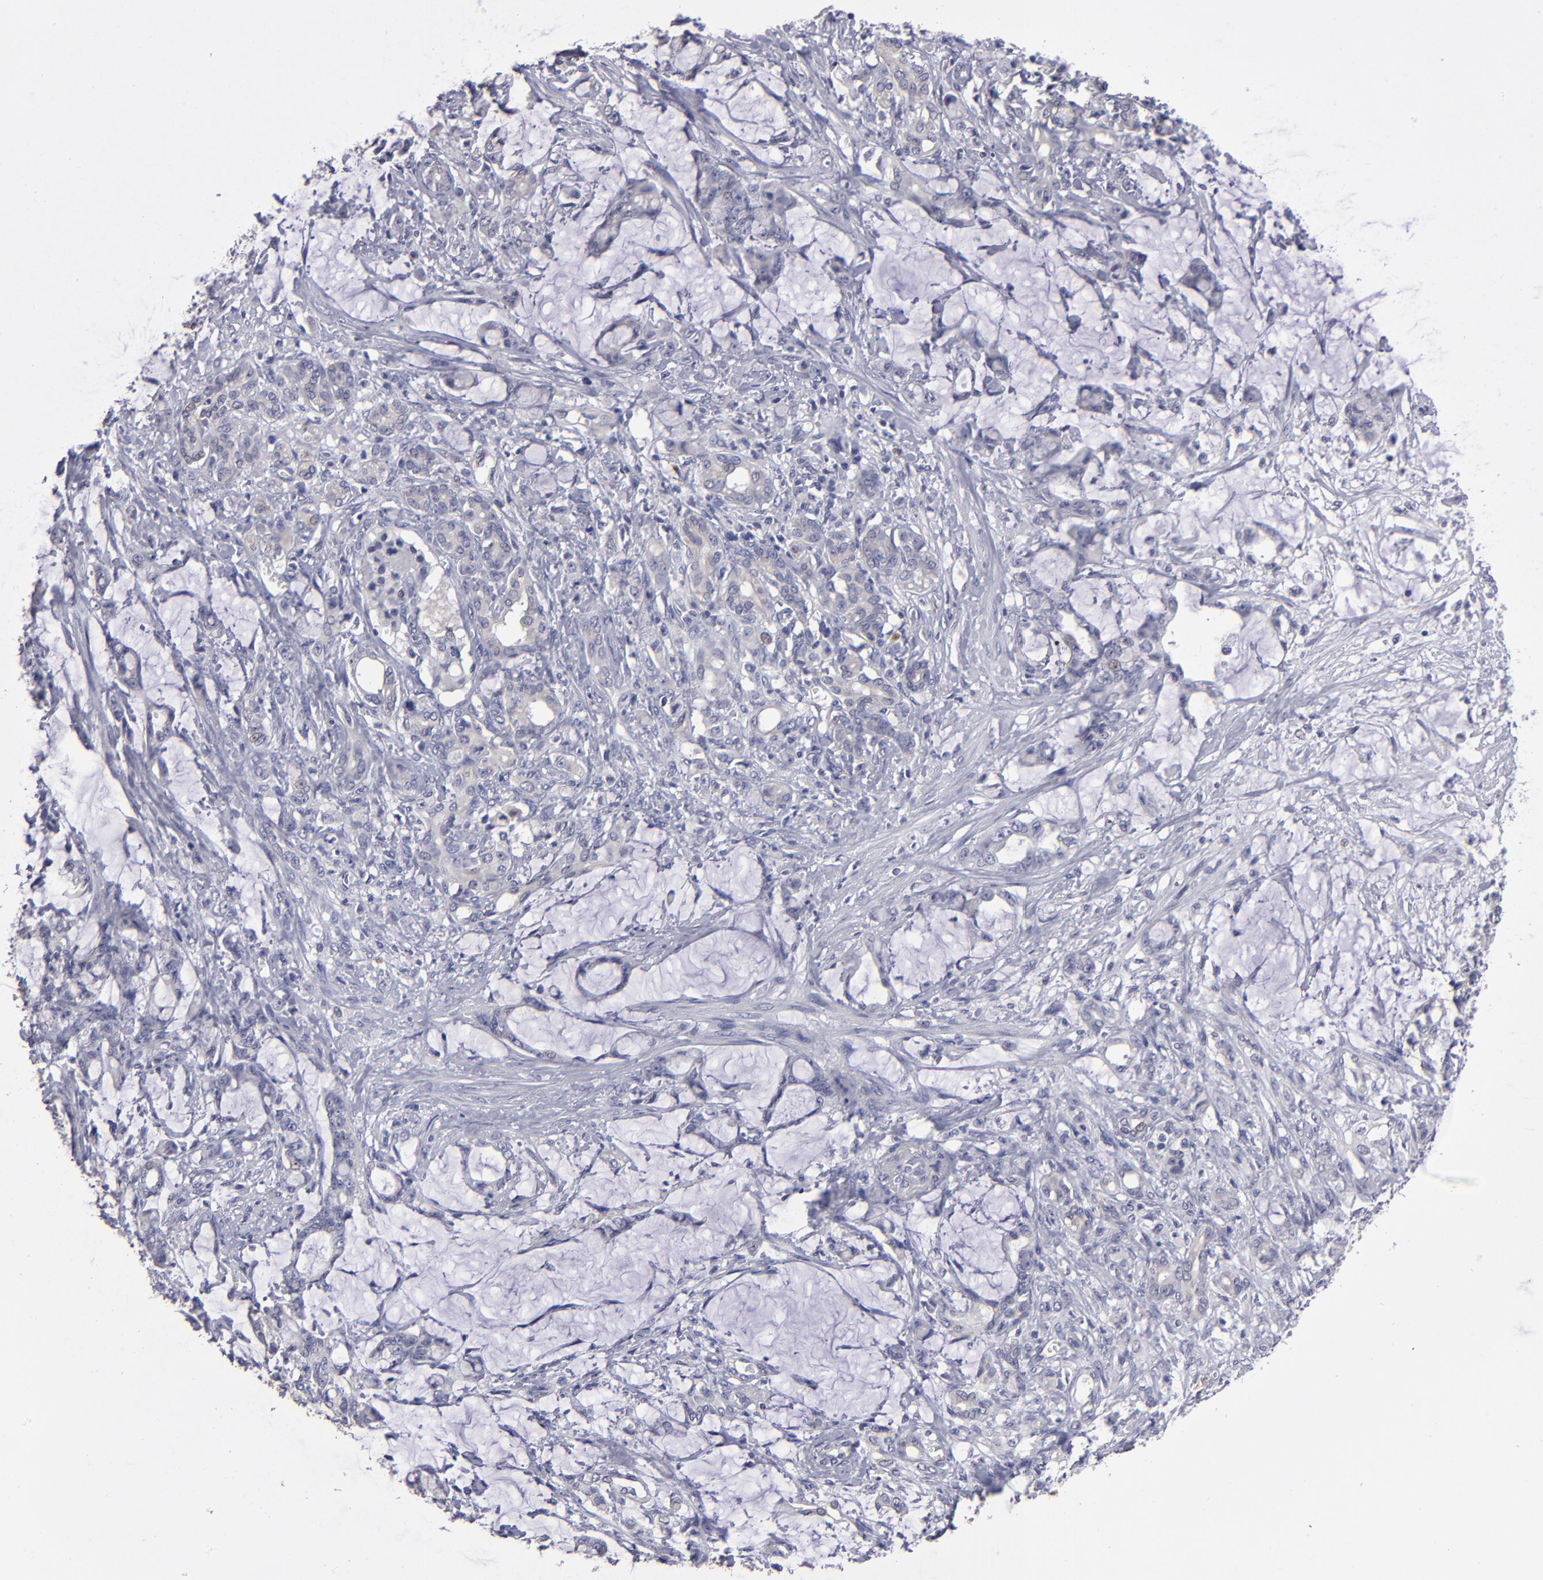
{"staining": {"intensity": "weak", "quantity": "<25%", "location": "cytoplasmic/membranous,nuclear"}, "tissue": "pancreatic cancer", "cell_type": "Tumor cells", "image_type": "cancer", "snomed": [{"axis": "morphology", "description": "Adenocarcinoma, NOS"}, {"axis": "topography", "description": "Pancreas"}], "caption": "This is an immunohistochemistry histopathology image of pancreatic cancer. There is no expression in tumor cells.", "gene": "ZNF175", "patient": {"sex": "female", "age": 73}}